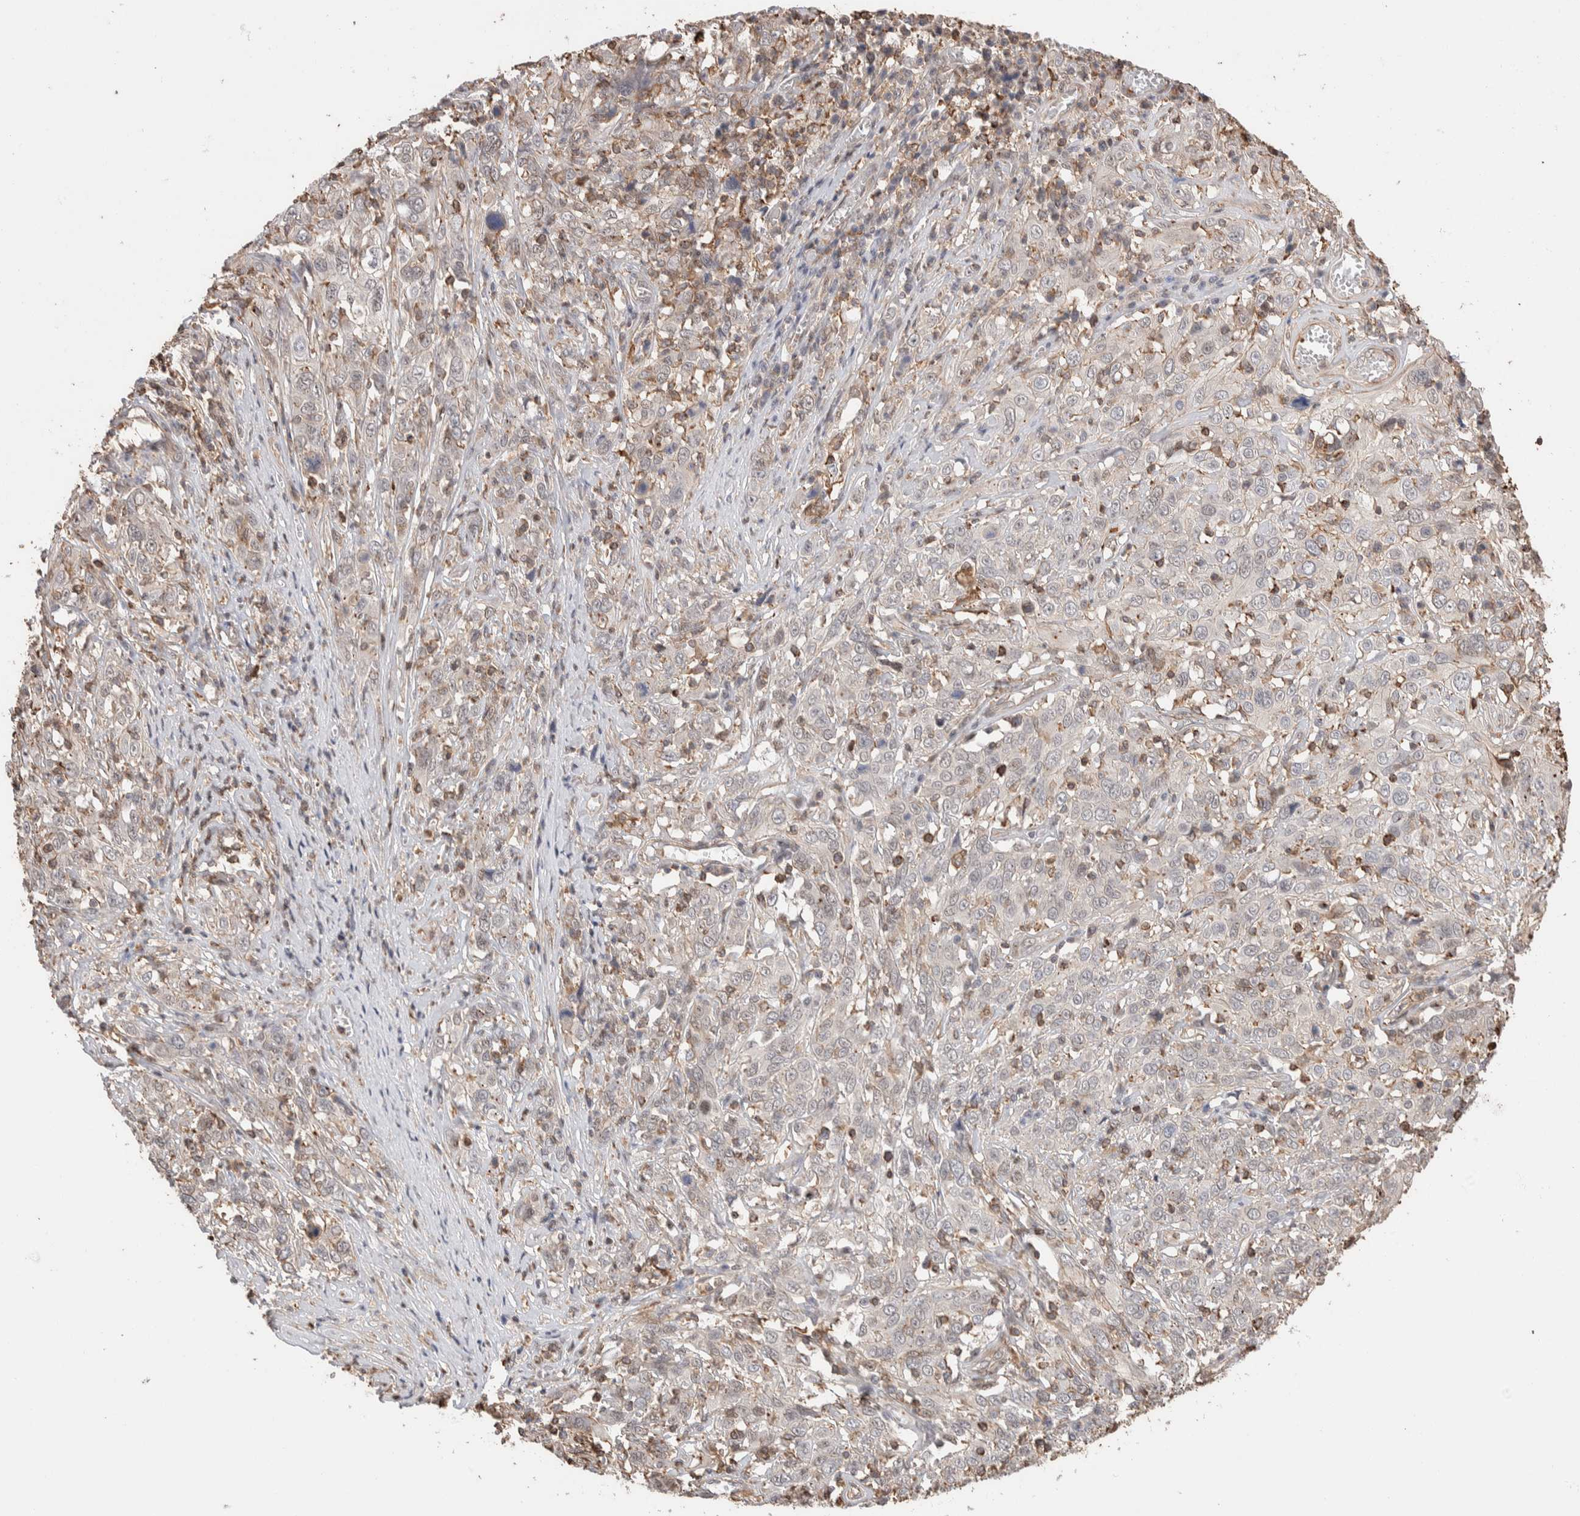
{"staining": {"intensity": "negative", "quantity": "none", "location": "none"}, "tissue": "cervical cancer", "cell_type": "Tumor cells", "image_type": "cancer", "snomed": [{"axis": "morphology", "description": "Squamous cell carcinoma, NOS"}, {"axis": "topography", "description": "Cervix"}], "caption": "IHC photomicrograph of neoplastic tissue: human squamous cell carcinoma (cervical) stained with DAB (3,3'-diaminobenzidine) shows no significant protein staining in tumor cells.", "gene": "ZNF704", "patient": {"sex": "female", "age": 46}}